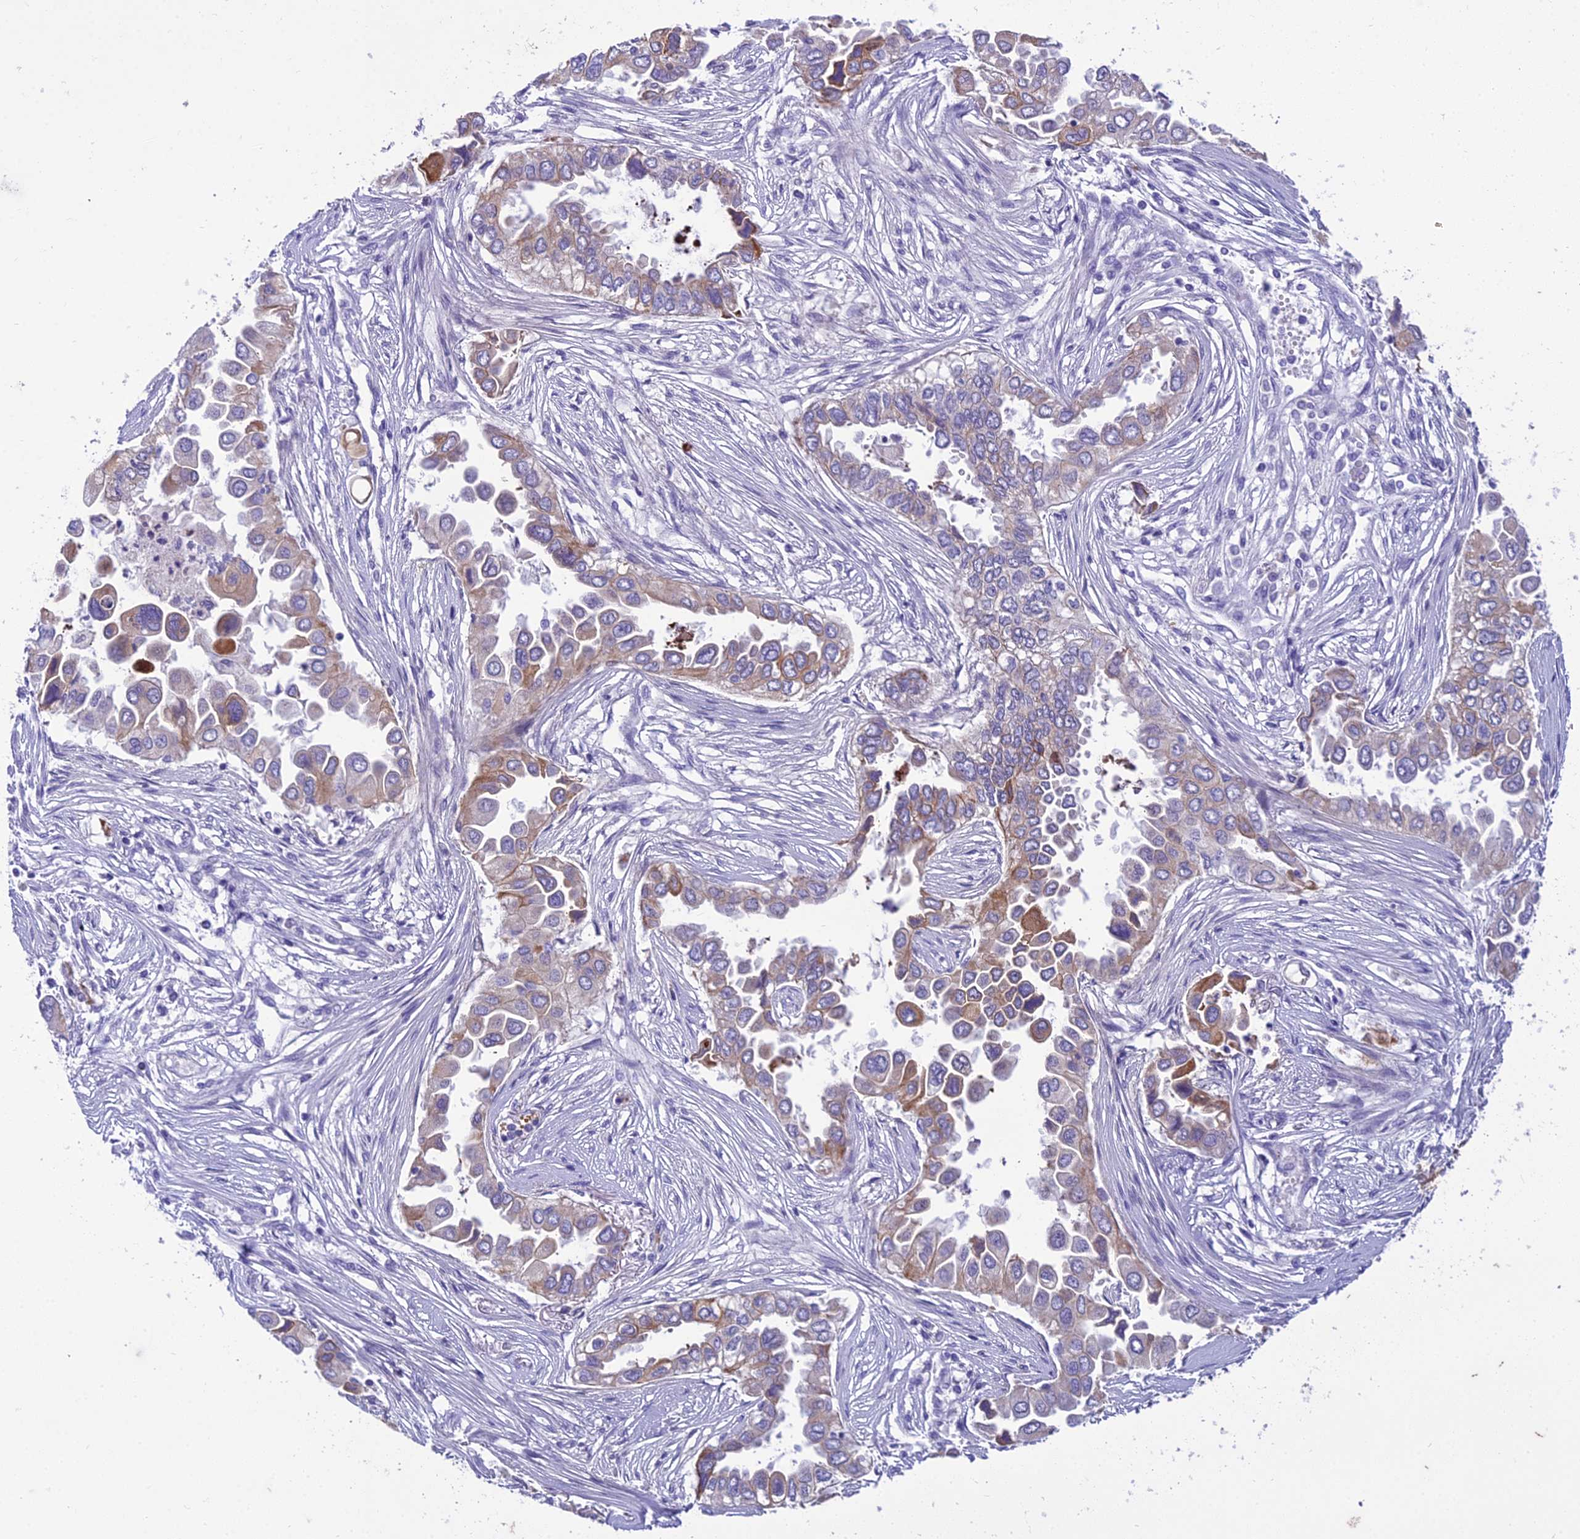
{"staining": {"intensity": "moderate", "quantity": "<25%", "location": "cytoplasmic/membranous"}, "tissue": "lung cancer", "cell_type": "Tumor cells", "image_type": "cancer", "snomed": [{"axis": "morphology", "description": "Adenocarcinoma, NOS"}, {"axis": "topography", "description": "Lung"}], "caption": "Brown immunohistochemical staining in human lung cancer (adenocarcinoma) exhibits moderate cytoplasmic/membranous positivity in about <25% of tumor cells.", "gene": "SCRT1", "patient": {"sex": "female", "age": 76}}